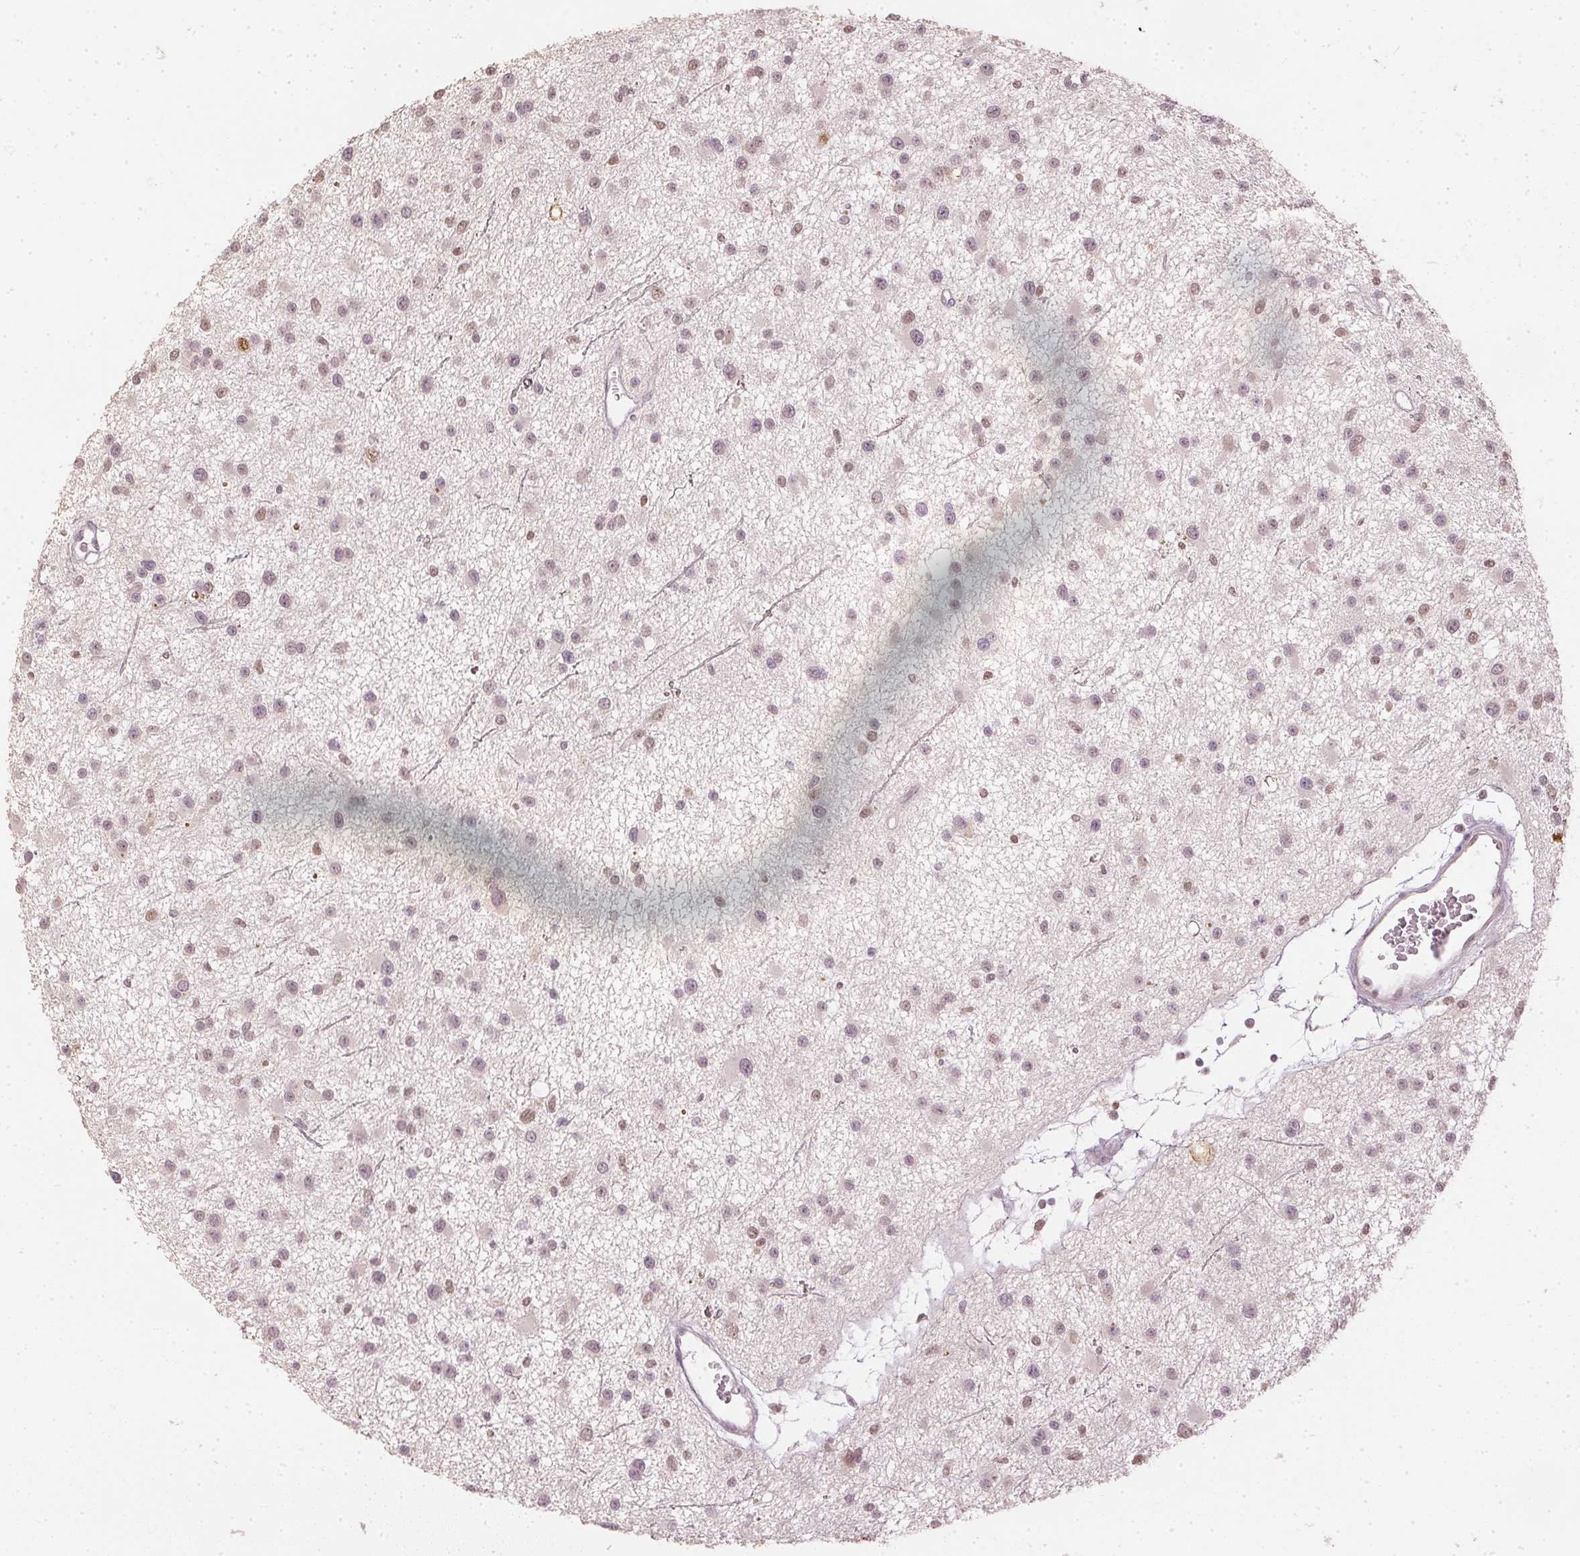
{"staining": {"intensity": "moderate", "quantity": "<25%", "location": "nuclear"}, "tissue": "glioma", "cell_type": "Tumor cells", "image_type": "cancer", "snomed": [{"axis": "morphology", "description": "Glioma, malignant, Low grade"}, {"axis": "topography", "description": "Brain"}], "caption": "The histopathology image displays a brown stain indicating the presence of a protein in the nuclear of tumor cells in glioma.", "gene": "SLC39A3", "patient": {"sex": "male", "age": 43}}